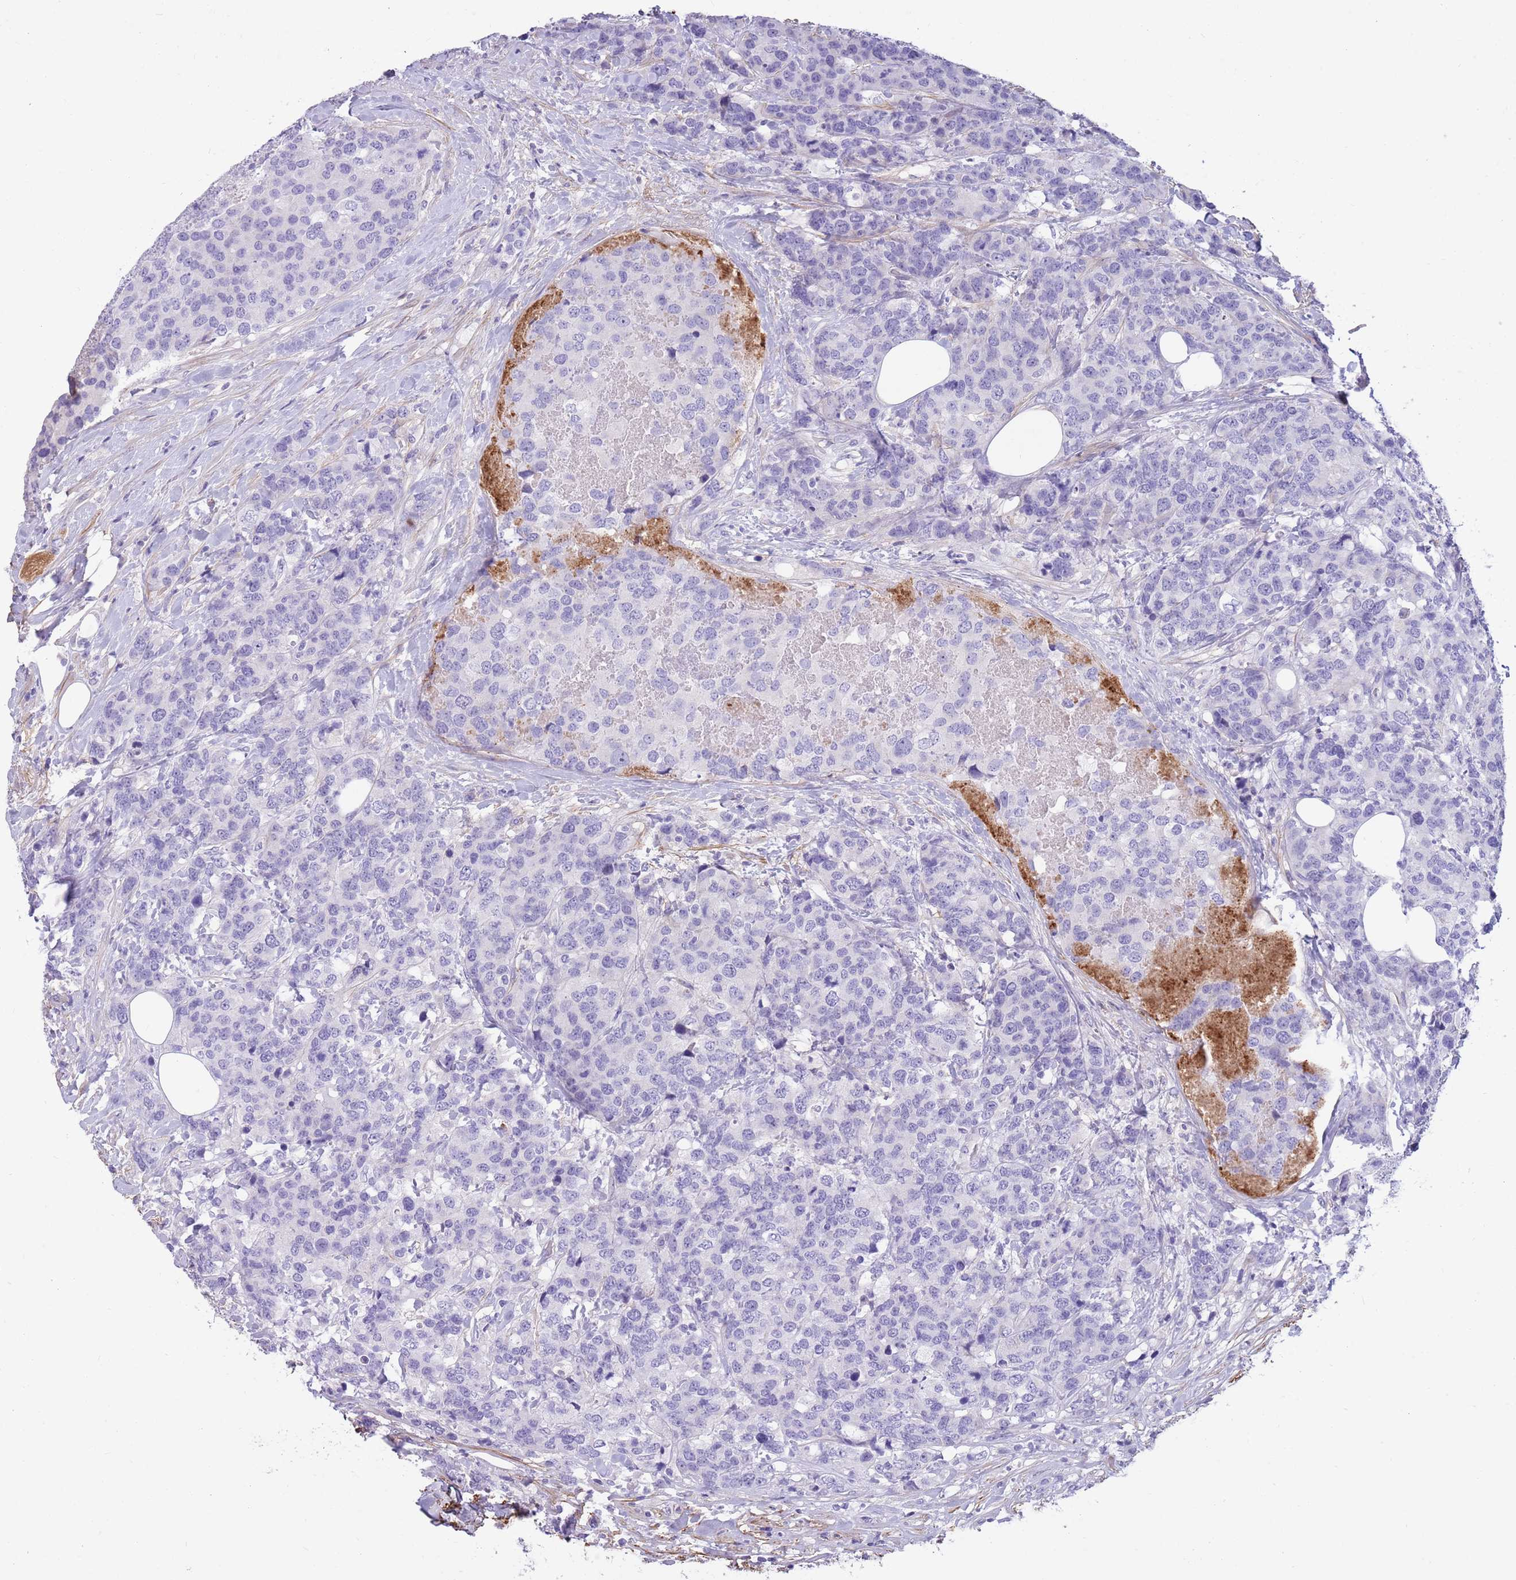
{"staining": {"intensity": "negative", "quantity": "none", "location": "none"}, "tissue": "breast cancer", "cell_type": "Tumor cells", "image_type": "cancer", "snomed": [{"axis": "morphology", "description": "Lobular carcinoma"}, {"axis": "topography", "description": "Breast"}], "caption": "Immunohistochemistry (IHC) of human breast cancer demonstrates no staining in tumor cells.", "gene": "LEPROTL1", "patient": {"sex": "female", "age": 59}}